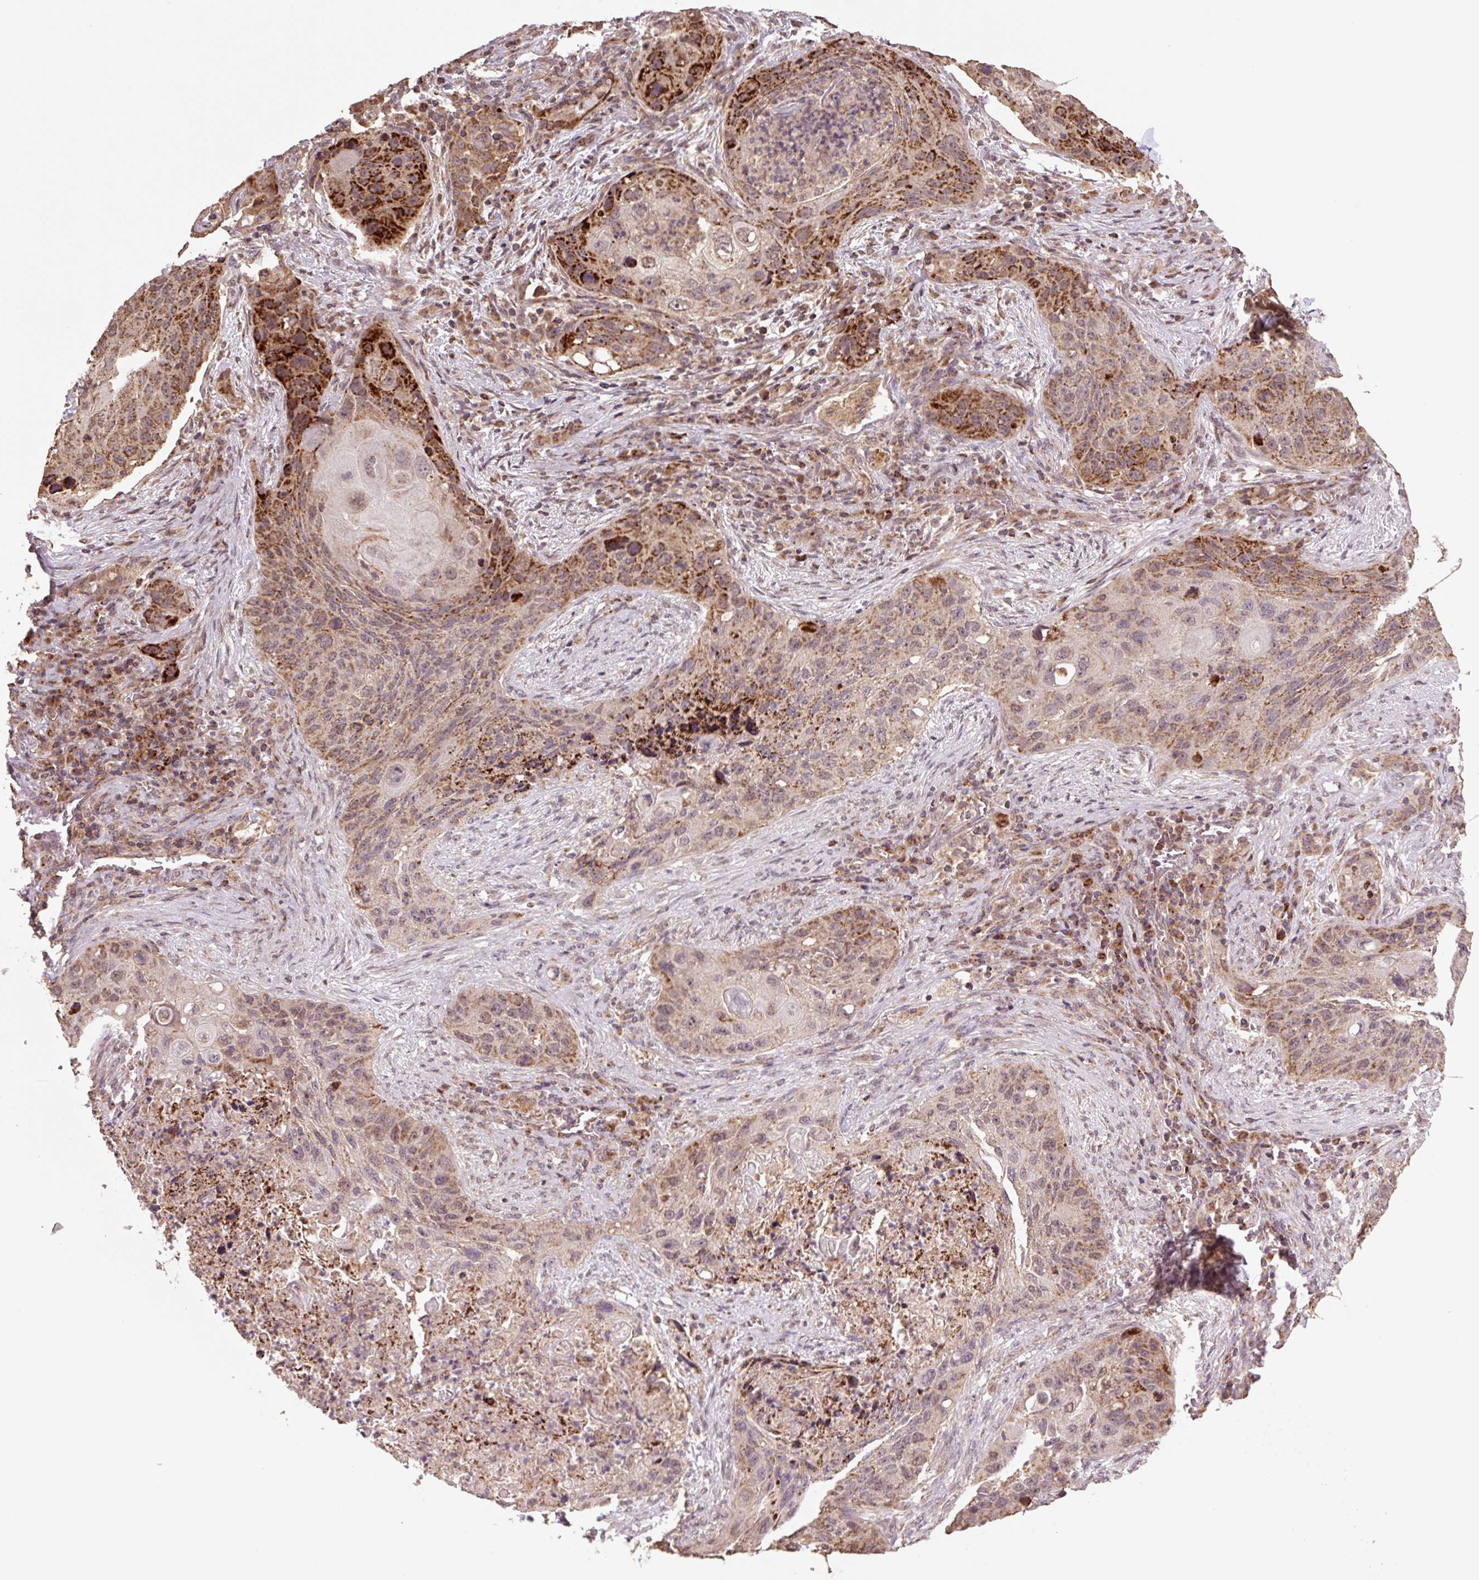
{"staining": {"intensity": "strong", "quantity": "<25%", "location": "cytoplasmic/membranous"}, "tissue": "lung cancer", "cell_type": "Tumor cells", "image_type": "cancer", "snomed": [{"axis": "morphology", "description": "Squamous cell carcinoma, NOS"}, {"axis": "topography", "description": "Lung"}], "caption": "Approximately <25% of tumor cells in squamous cell carcinoma (lung) exhibit strong cytoplasmic/membranous protein staining as visualized by brown immunohistochemical staining.", "gene": "TMEM160", "patient": {"sex": "female", "age": 63}}